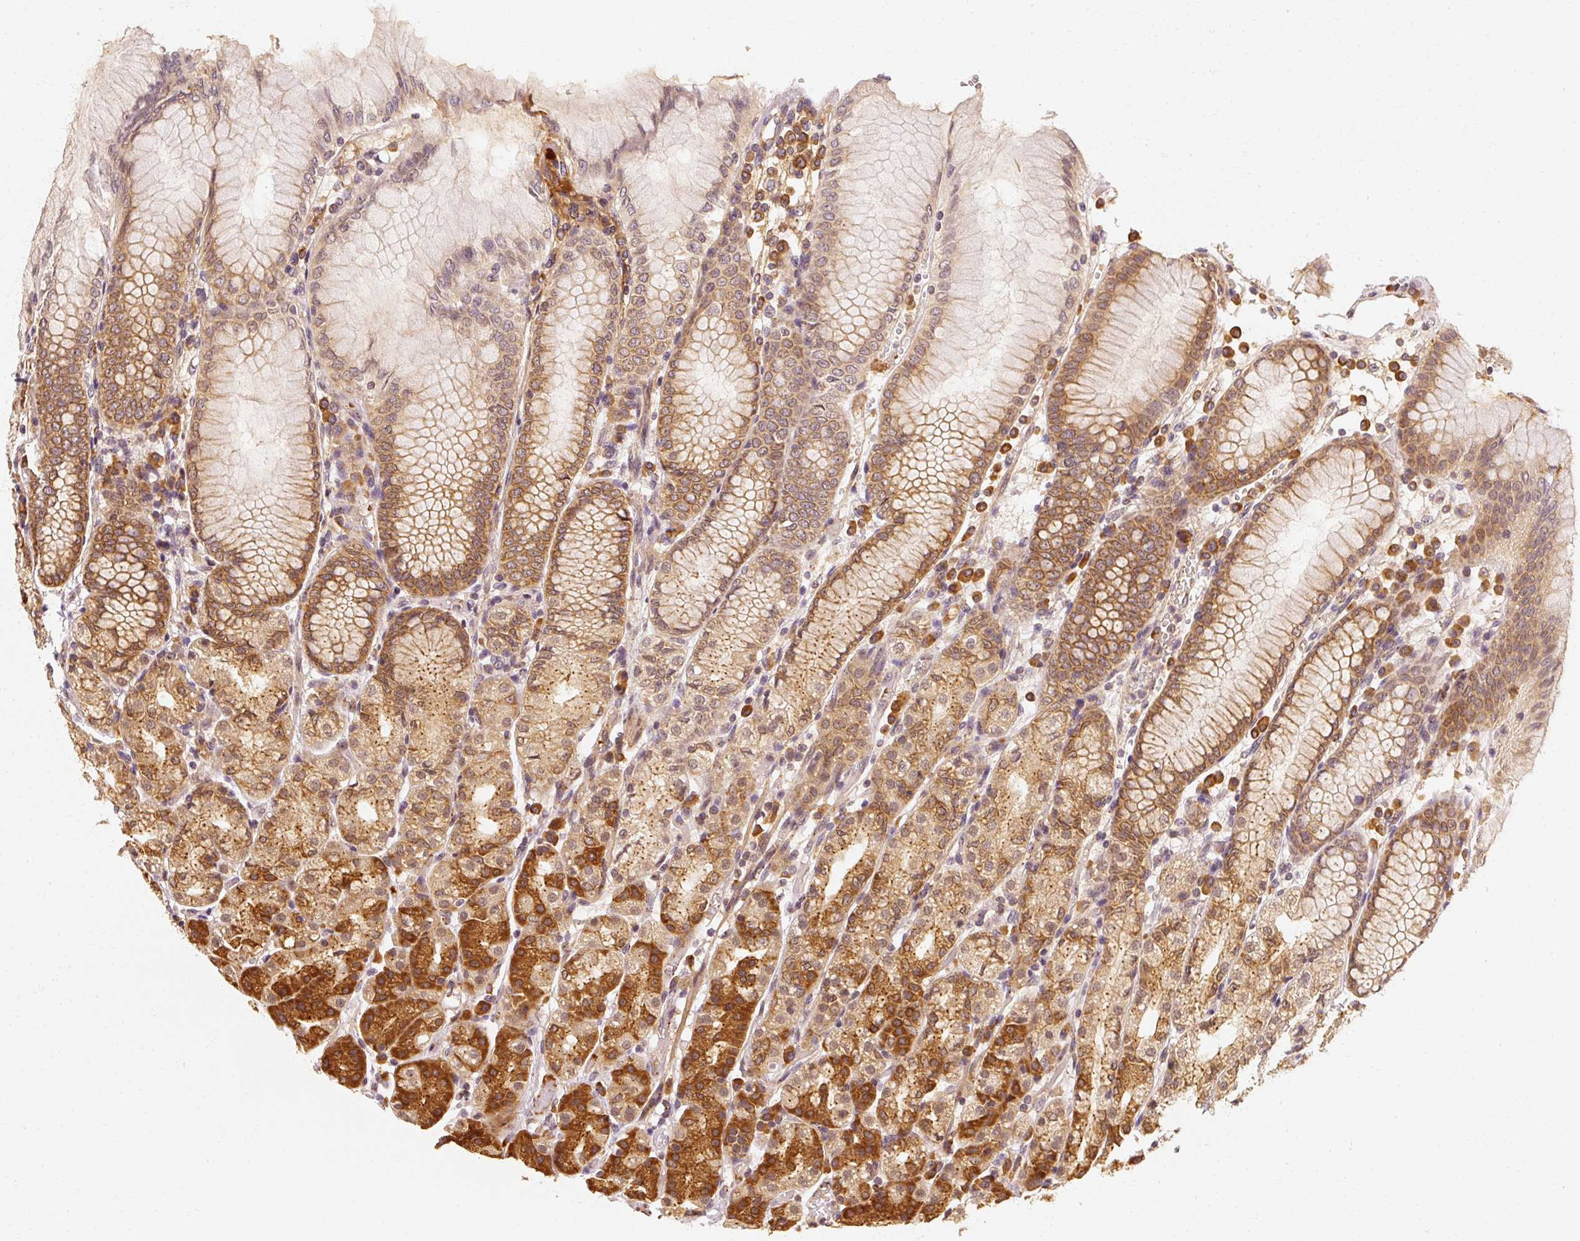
{"staining": {"intensity": "strong", "quantity": "25%-75%", "location": "cytoplasmic/membranous"}, "tissue": "stomach", "cell_type": "Glandular cells", "image_type": "normal", "snomed": [{"axis": "morphology", "description": "Normal tissue, NOS"}, {"axis": "topography", "description": "Stomach"}], "caption": "Protein expression analysis of unremarkable human stomach reveals strong cytoplasmic/membranous positivity in approximately 25%-75% of glandular cells. (brown staining indicates protein expression, while blue staining denotes nuclei).", "gene": "EEF1A1", "patient": {"sex": "female", "age": 57}}